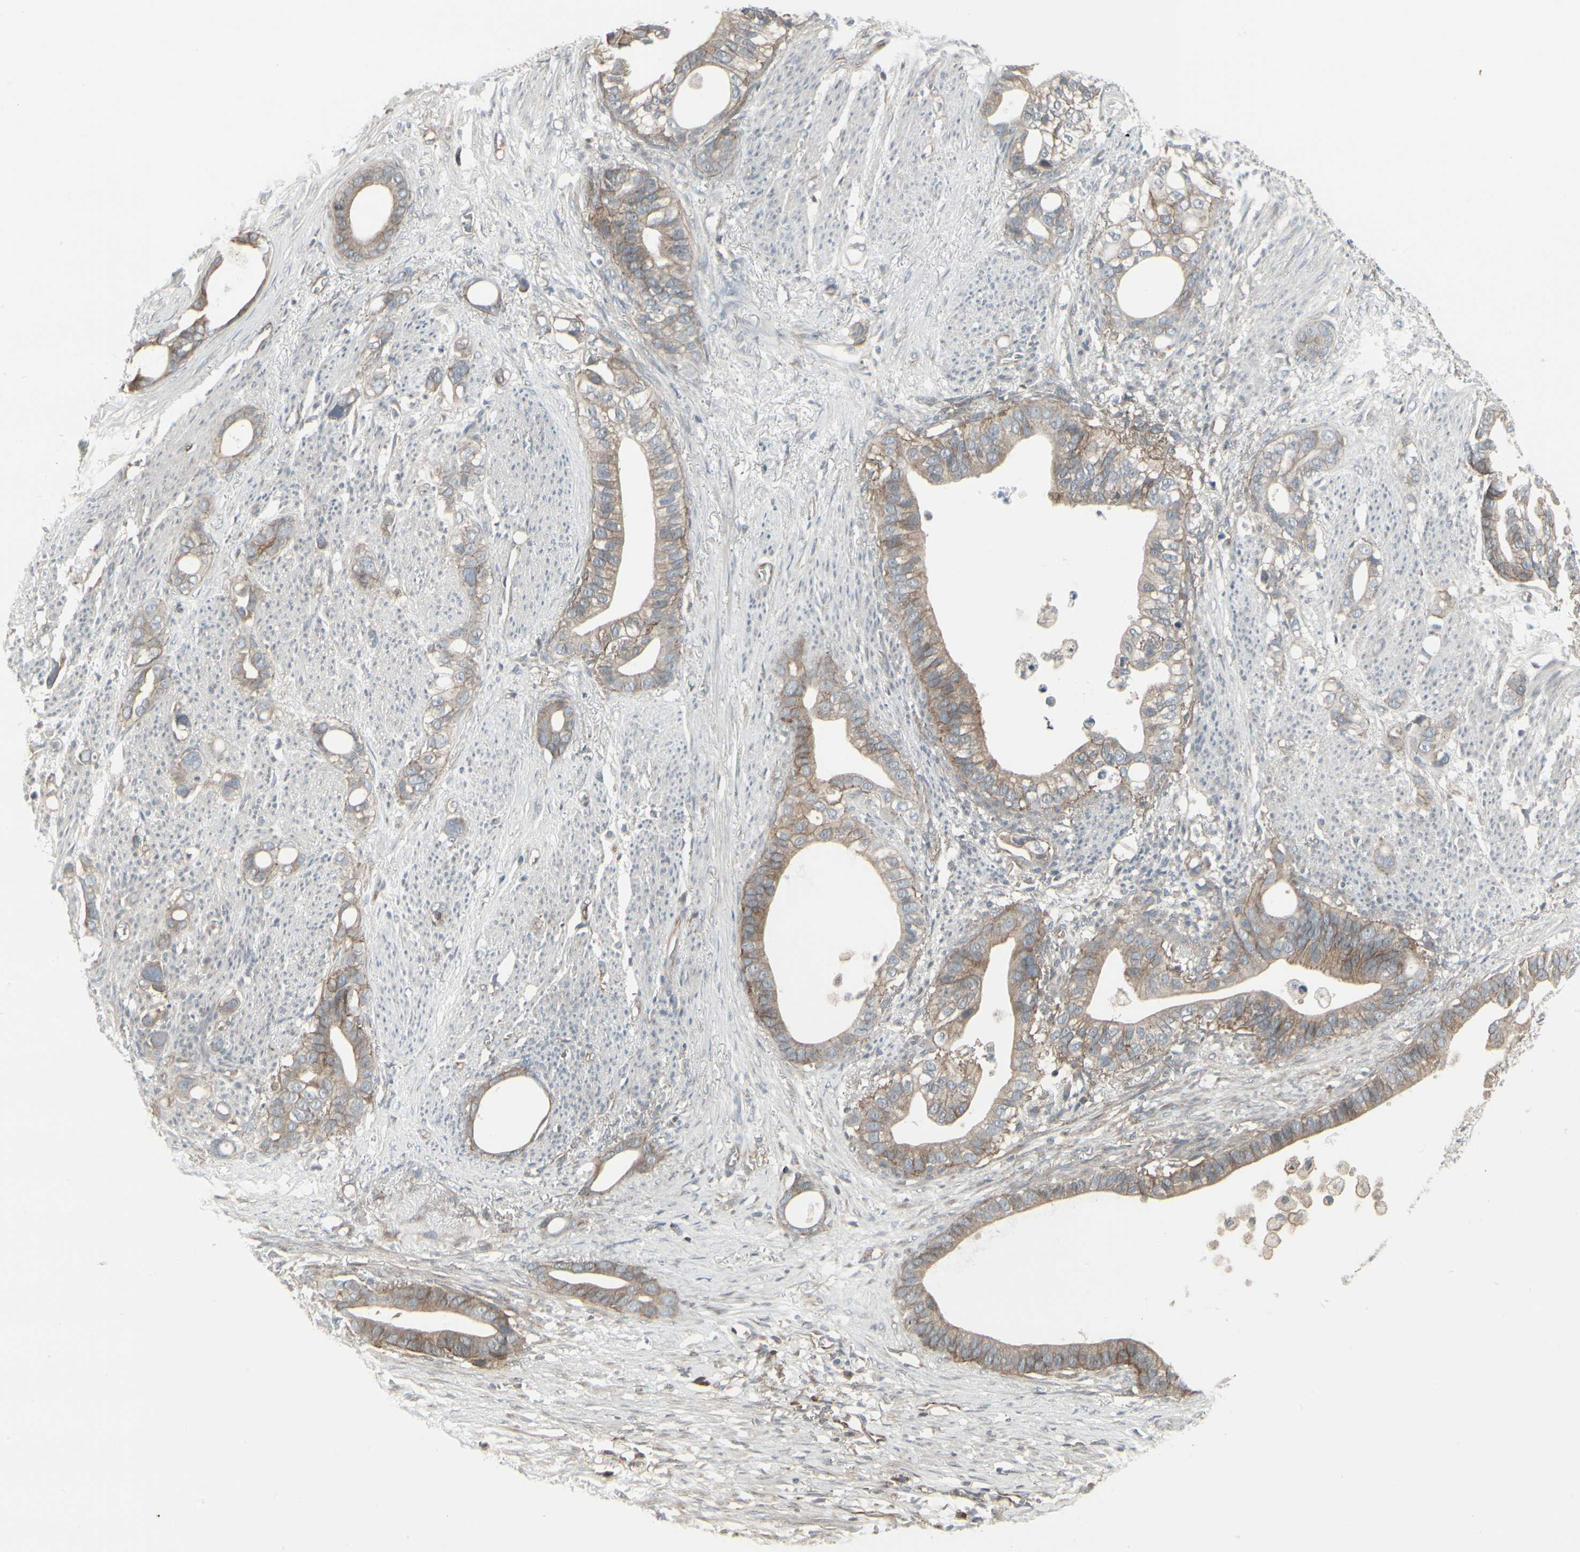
{"staining": {"intensity": "moderate", "quantity": ">75%", "location": "cytoplasmic/membranous"}, "tissue": "stomach cancer", "cell_type": "Tumor cells", "image_type": "cancer", "snomed": [{"axis": "morphology", "description": "Adenocarcinoma, NOS"}, {"axis": "topography", "description": "Stomach"}], "caption": "Immunohistochemistry (IHC) of human stomach cancer (adenocarcinoma) reveals medium levels of moderate cytoplasmic/membranous positivity in about >75% of tumor cells. The protein is stained brown, and the nuclei are stained in blue (DAB IHC with brightfield microscopy, high magnification).", "gene": "EPS15", "patient": {"sex": "female", "age": 75}}